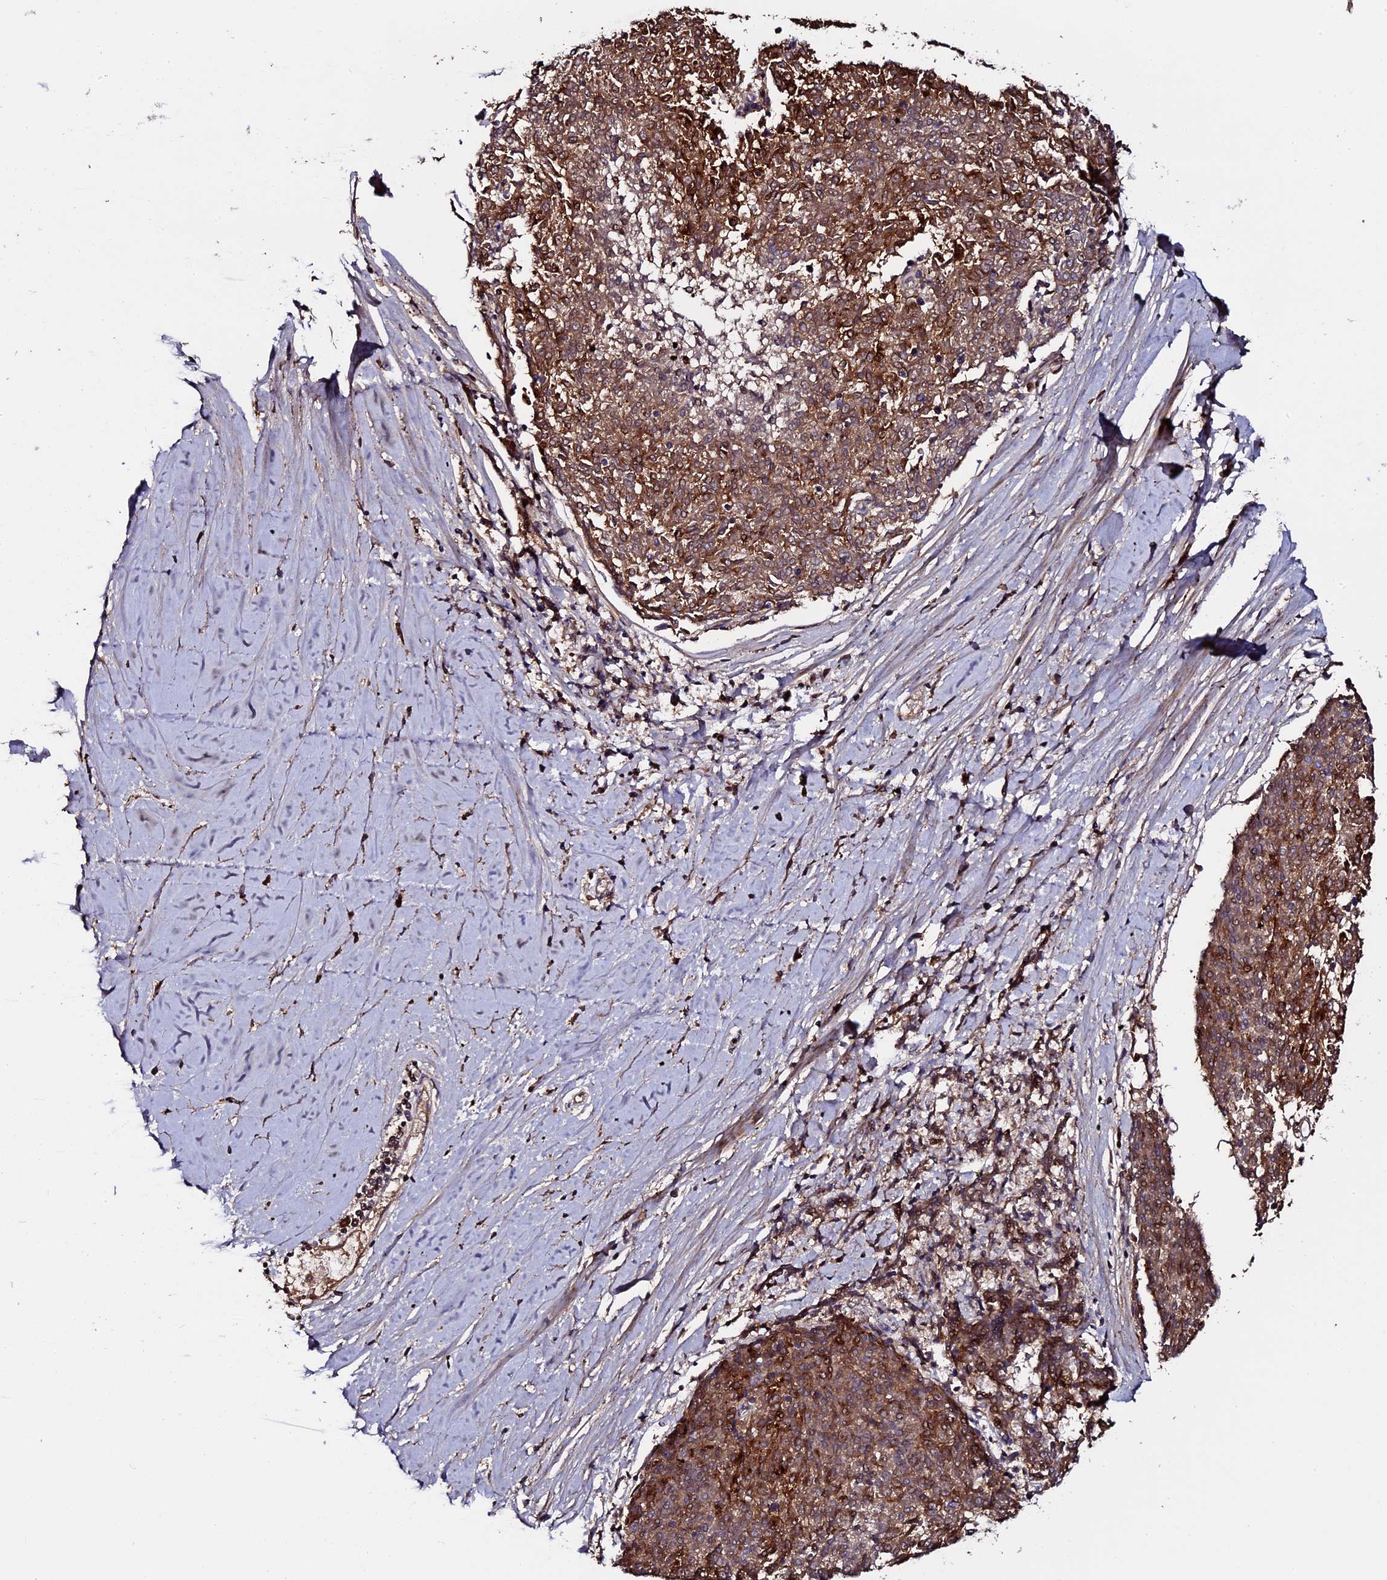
{"staining": {"intensity": "moderate", "quantity": ">75%", "location": "cytoplasmic/membranous,nuclear"}, "tissue": "melanoma", "cell_type": "Tumor cells", "image_type": "cancer", "snomed": [{"axis": "morphology", "description": "Malignant melanoma, NOS"}, {"axis": "topography", "description": "Skin"}], "caption": "The micrograph shows staining of malignant melanoma, revealing moderate cytoplasmic/membranous and nuclear protein staining (brown color) within tumor cells.", "gene": "LYG2", "patient": {"sex": "female", "age": 72}}